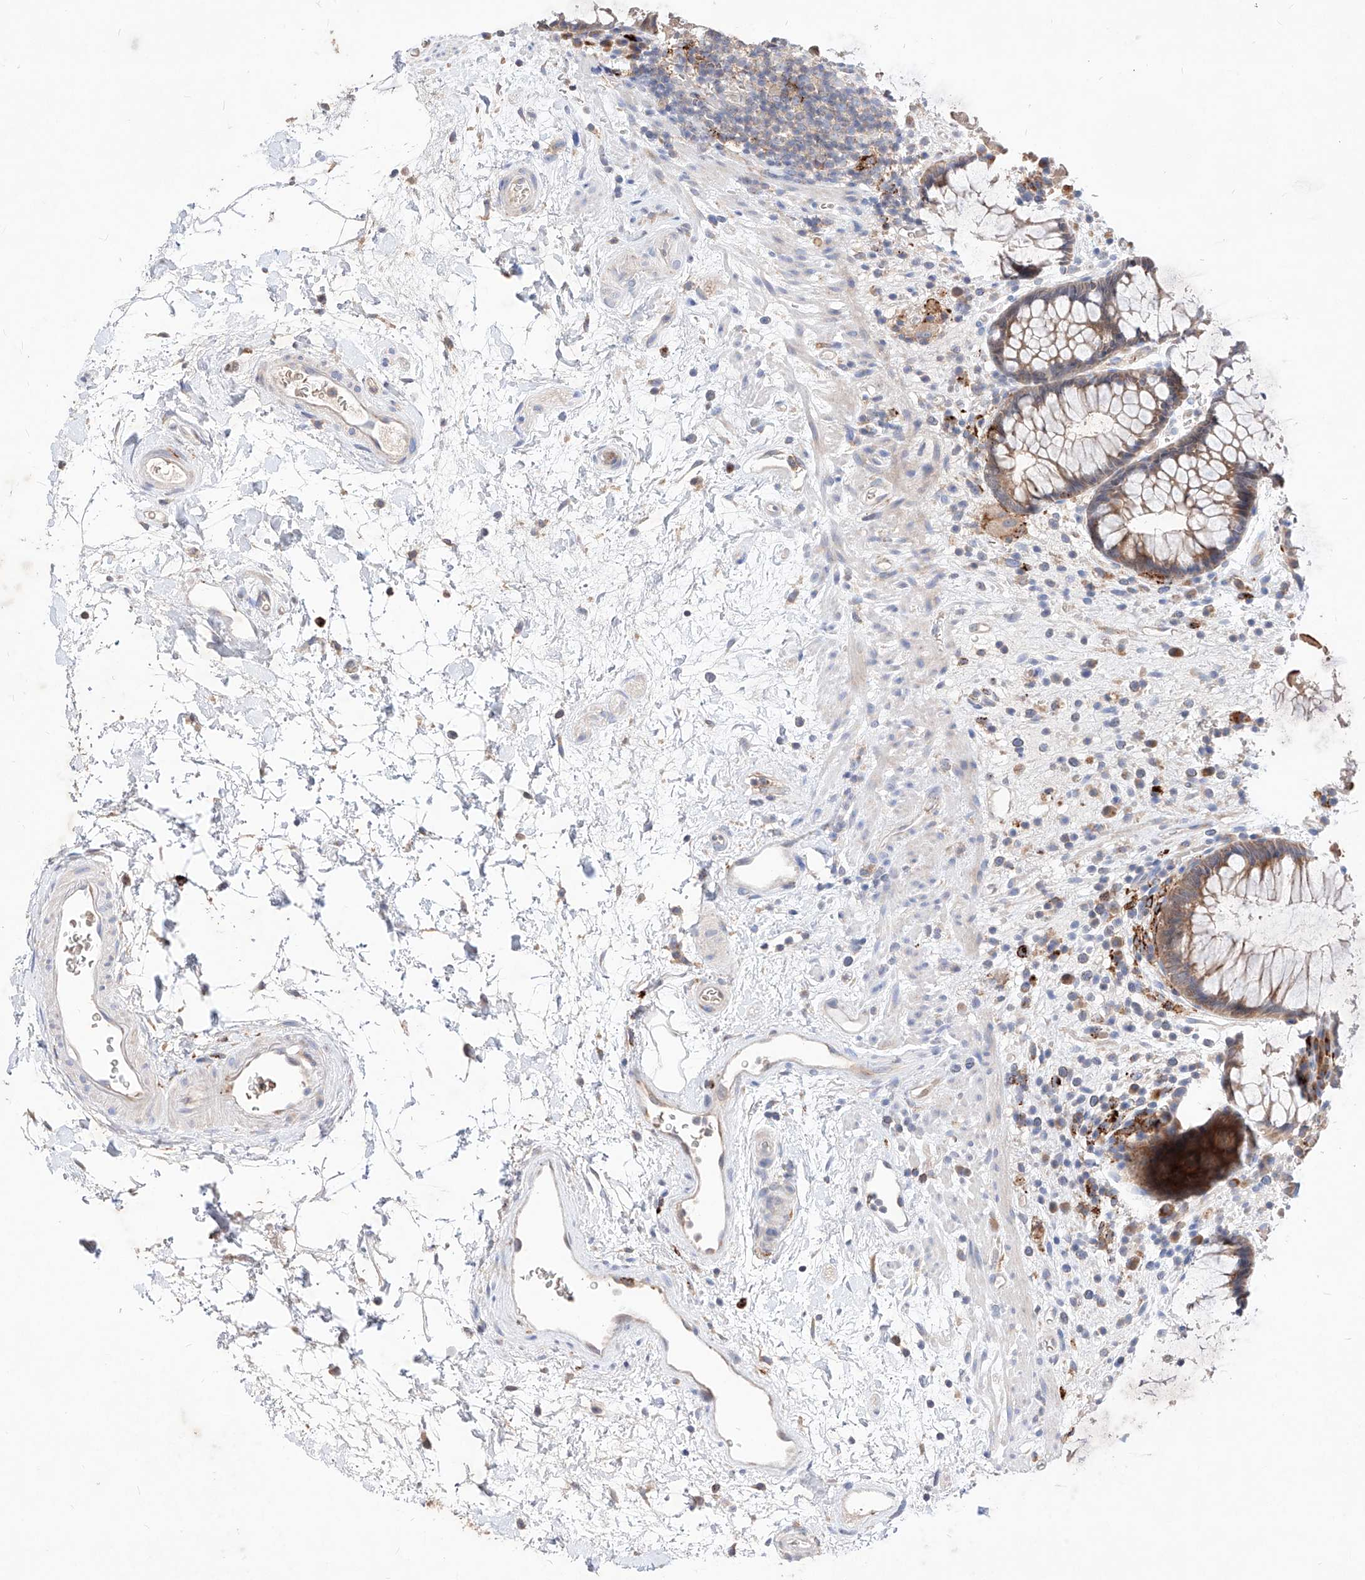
{"staining": {"intensity": "moderate", "quantity": ">75%", "location": "cytoplasmic/membranous"}, "tissue": "rectum", "cell_type": "Glandular cells", "image_type": "normal", "snomed": [{"axis": "morphology", "description": "Normal tissue, NOS"}, {"axis": "topography", "description": "Rectum"}], "caption": "Moderate cytoplasmic/membranous expression for a protein is seen in about >75% of glandular cells of normal rectum using IHC.", "gene": "TSNAX", "patient": {"sex": "male", "age": 51}}